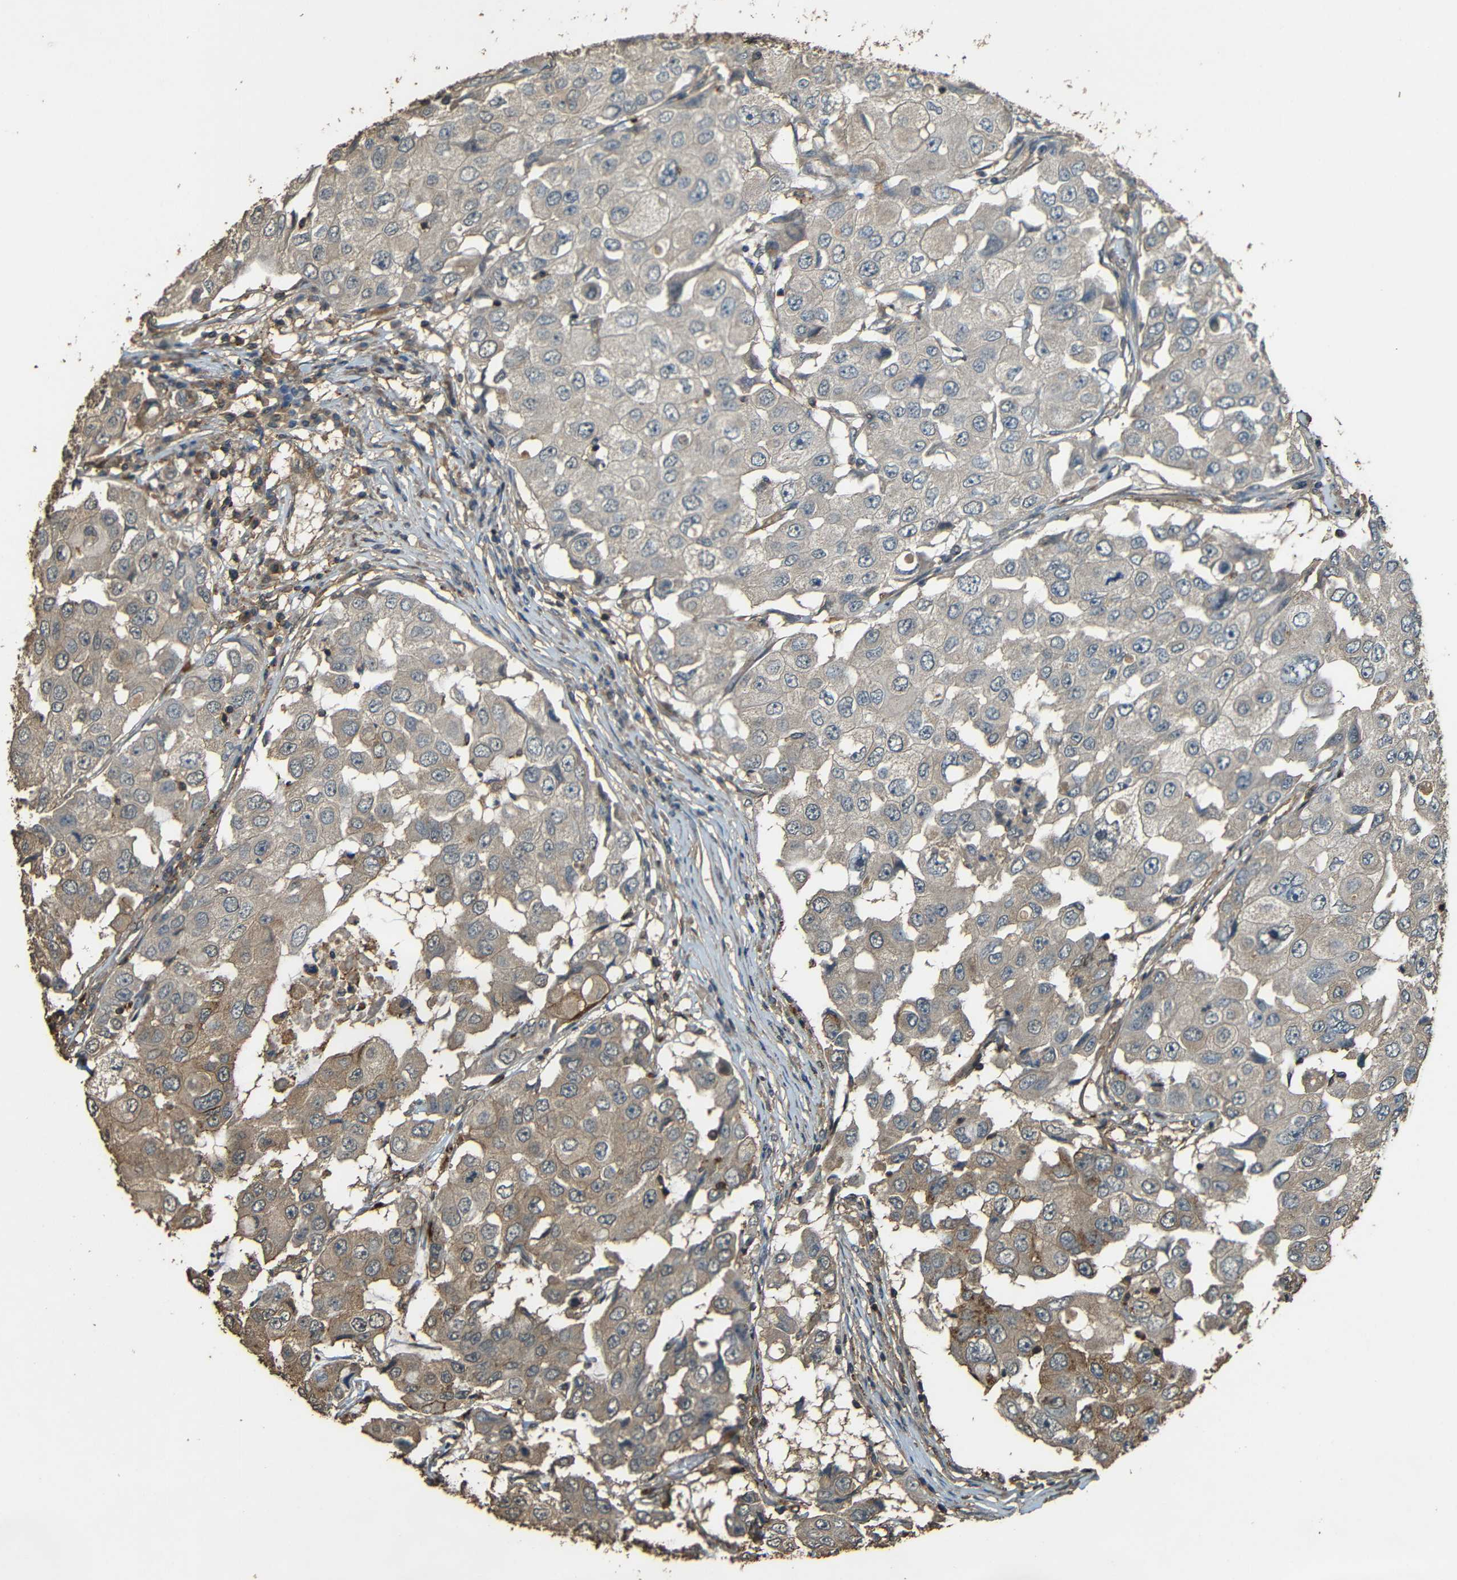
{"staining": {"intensity": "weak", "quantity": "25%-75%", "location": "cytoplasmic/membranous"}, "tissue": "breast cancer", "cell_type": "Tumor cells", "image_type": "cancer", "snomed": [{"axis": "morphology", "description": "Duct carcinoma"}, {"axis": "topography", "description": "Breast"}], "caption": "Protein staining reveals weak cytoplasmic/membranous staining in about 25%-75% of tumor cells in breast cancer. (IHC, brightfield microscopy, high magnification).", "gene": "PDE5A", "patient": {"sex": "female", "age": 27}}